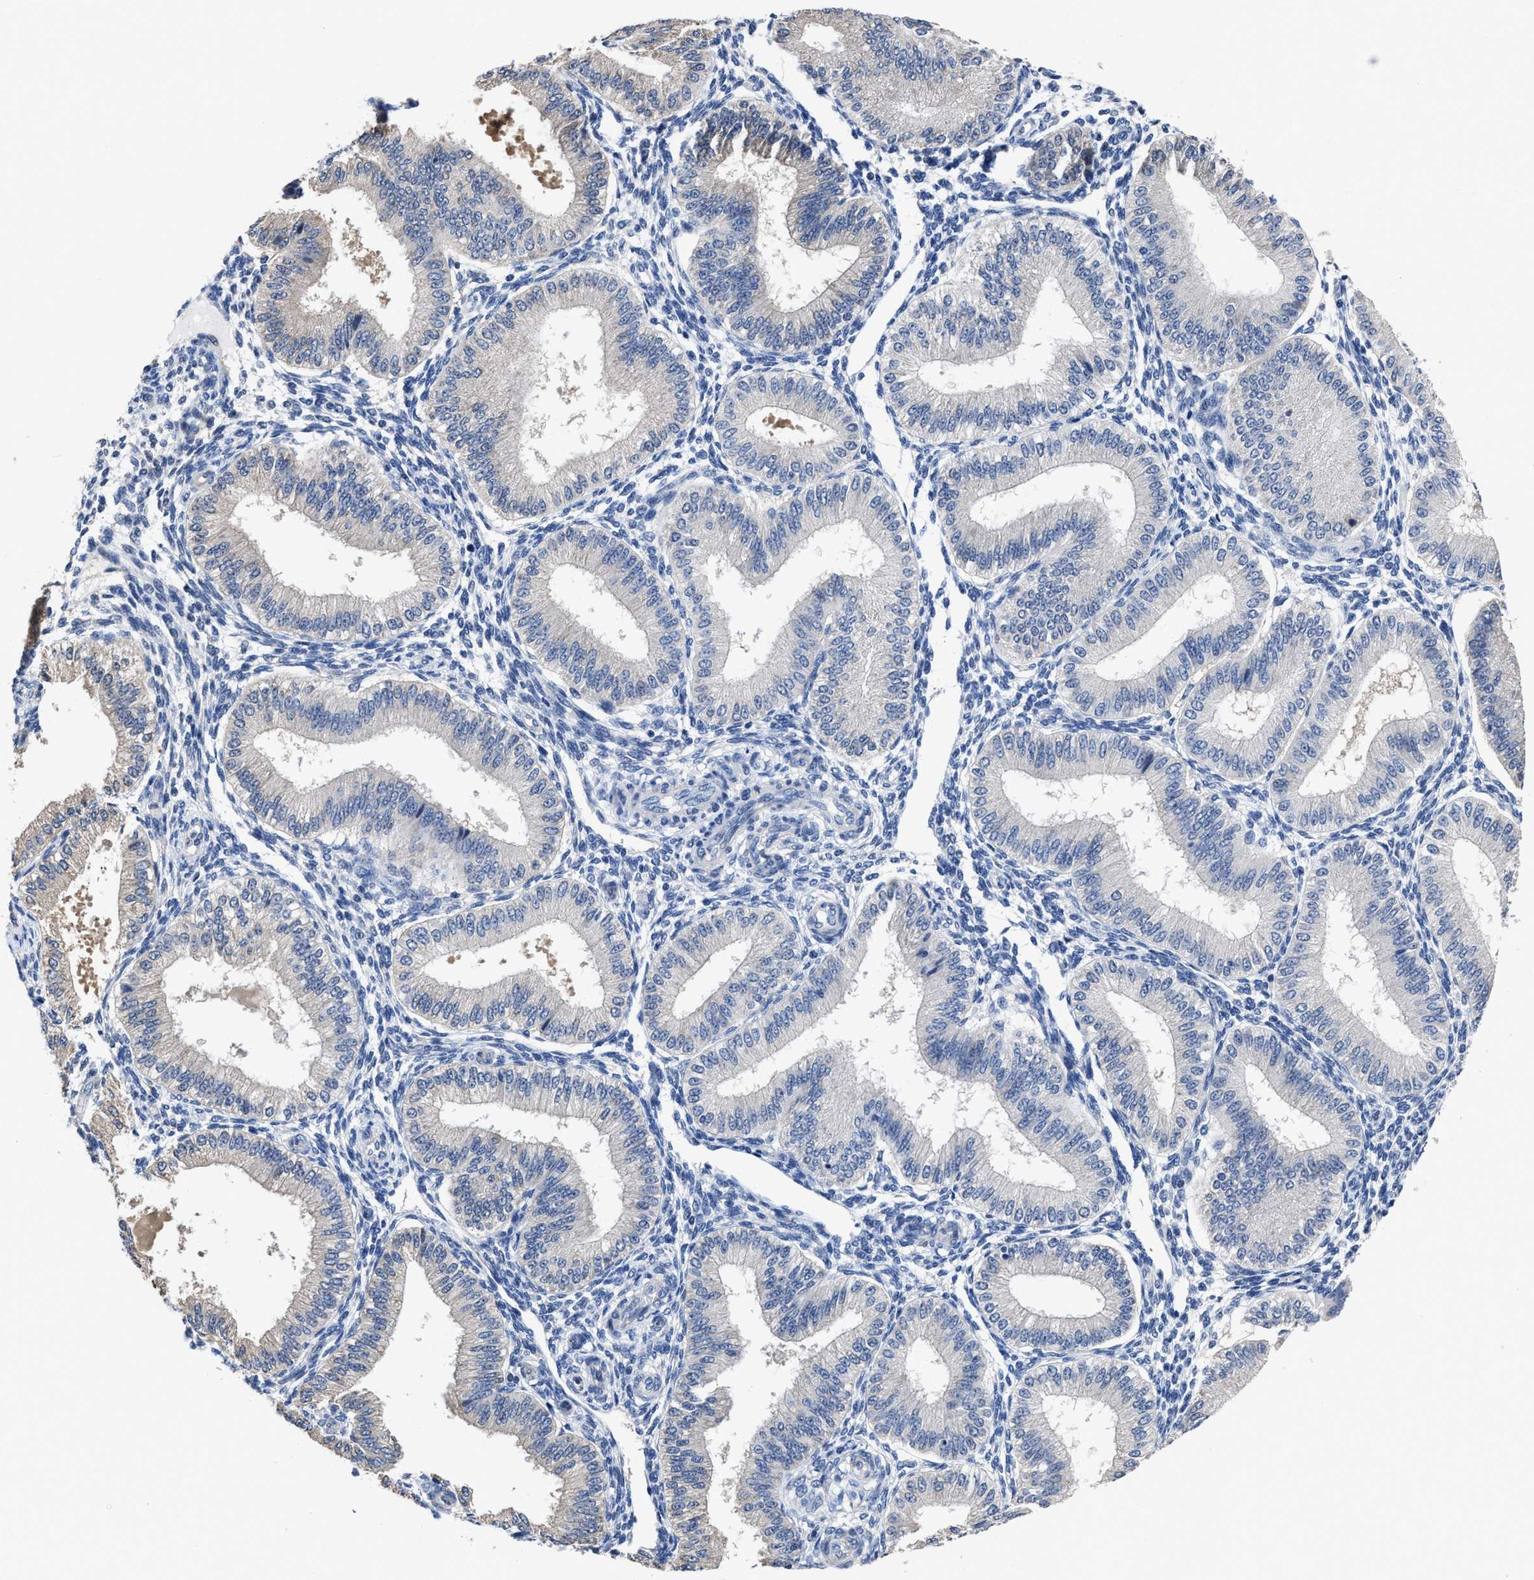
{"staining": {"intensity": "negative", "quantity": "none", "location": "none"}, "tissue": "endometrium", "cell_type": "Cells in endometrial stroma", "image_type": "normal", "snomed": [{"axis": "morphology", "description": "Normal tissue, NOS"}, {"axis": "topography", "description": "Endometrium"}], "caption": "Immunohistochemistry (IHC) micrograph of benign human endometrium stained for a protein (brown), which demonstrates no staining in cells in endometrial stroma.", "gene": "HOOK1", "patient": {"sex": "female", "age": 39}}